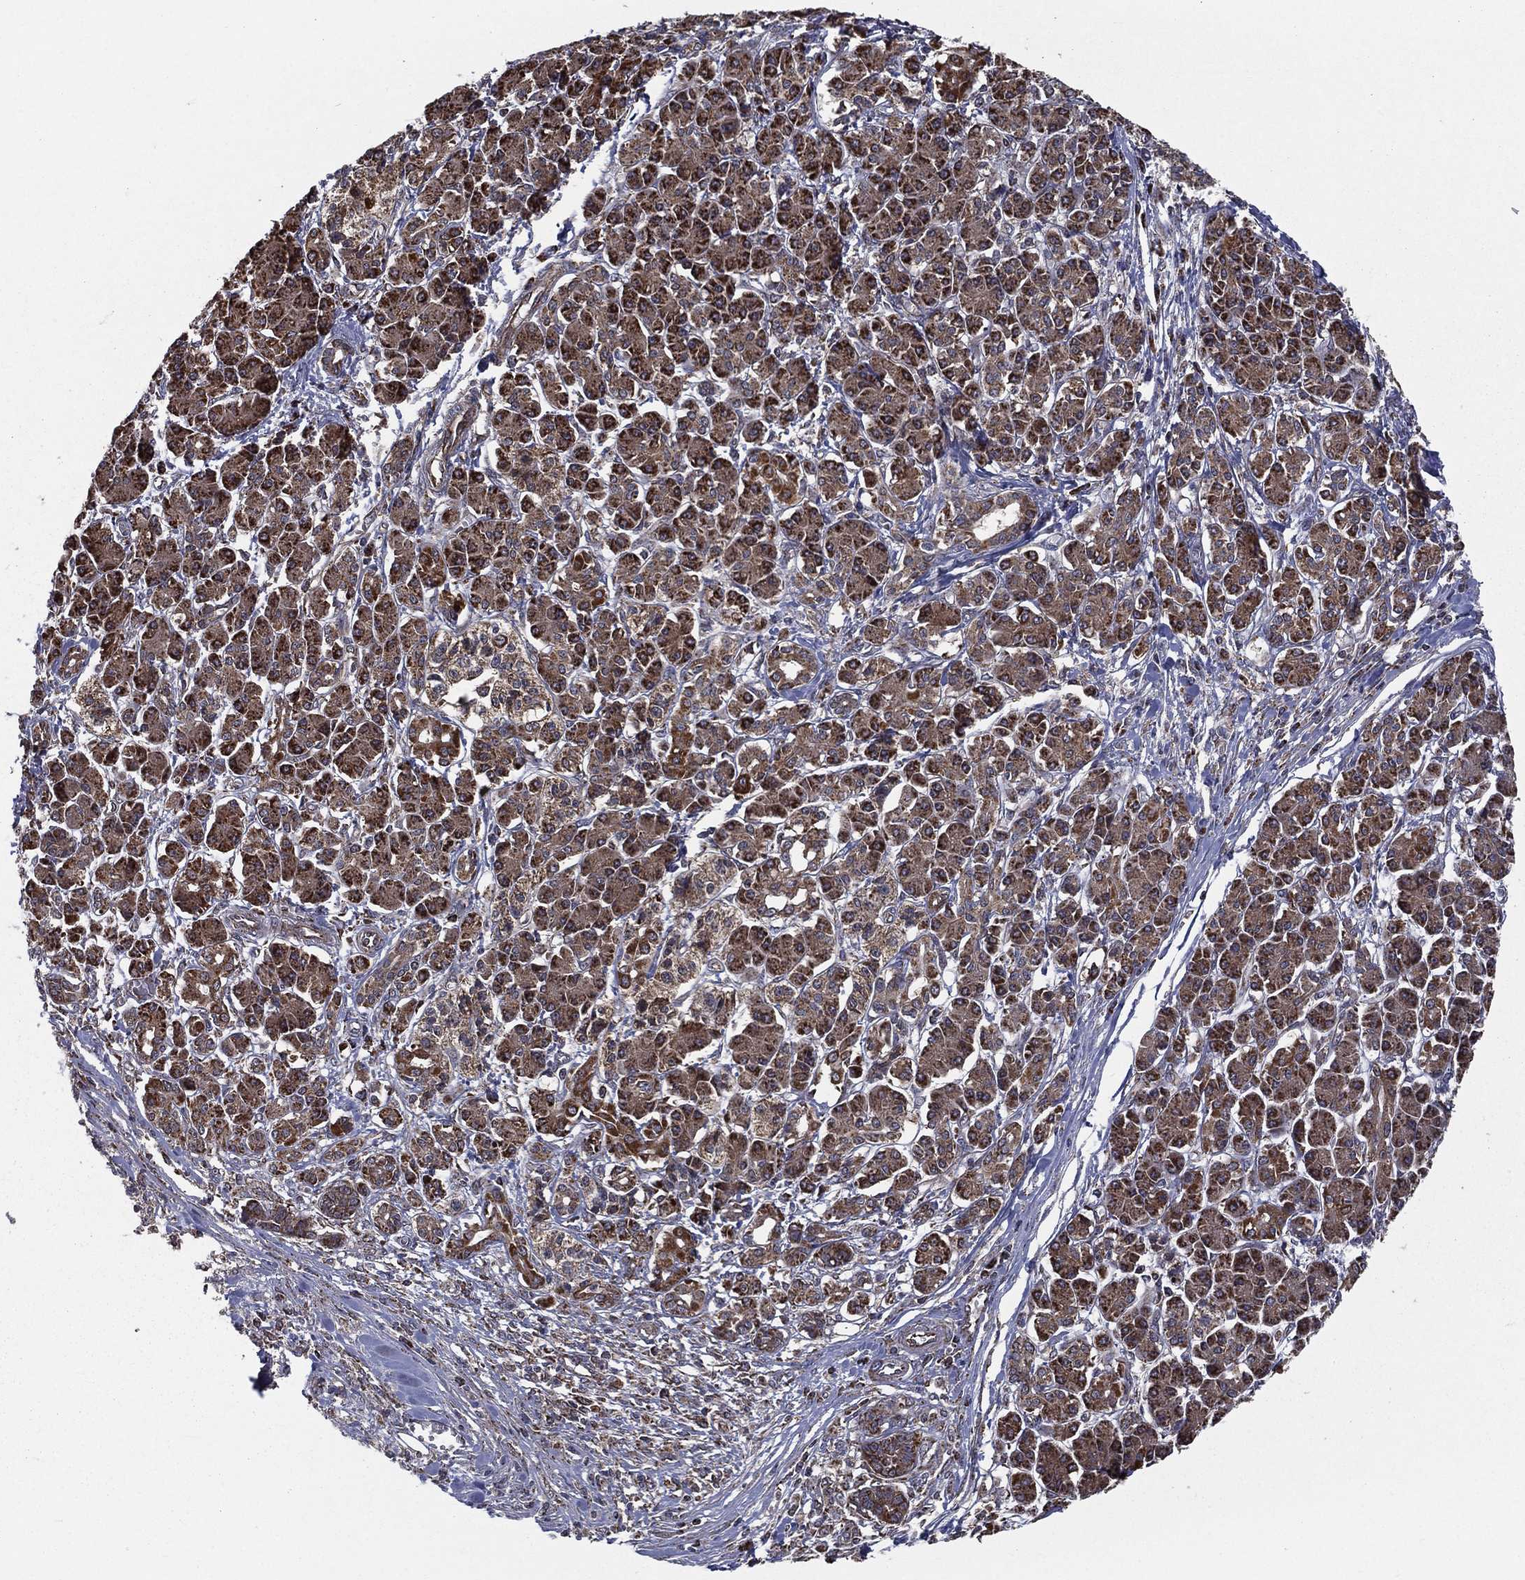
{"staining": {"intensity": "strong", "quantity": ">75%", "location": "cytoplasmic/membranous"}, "tissue": "pancreatic cancer", "cell_type": "Tumor cells", "image_type": "cancer", "snomed": [{"axis": "morphology", "description": "Adenocarcinoma, NOS"}, {"axis": "topography", "description": "Pancreas"}], "caption": "Immunohistochemistry photomicrograph of neoplastic tissue: pancreatic cancer stained using immunohistochemistry shows high levels of strong protein expression localized specifically in the cytoplasmic/membranous of tumor cells, appearing as a cytoplasmic/membranous brown color.", "gene": "RIGI", "patient": {"sex": "female", "age": 68}}